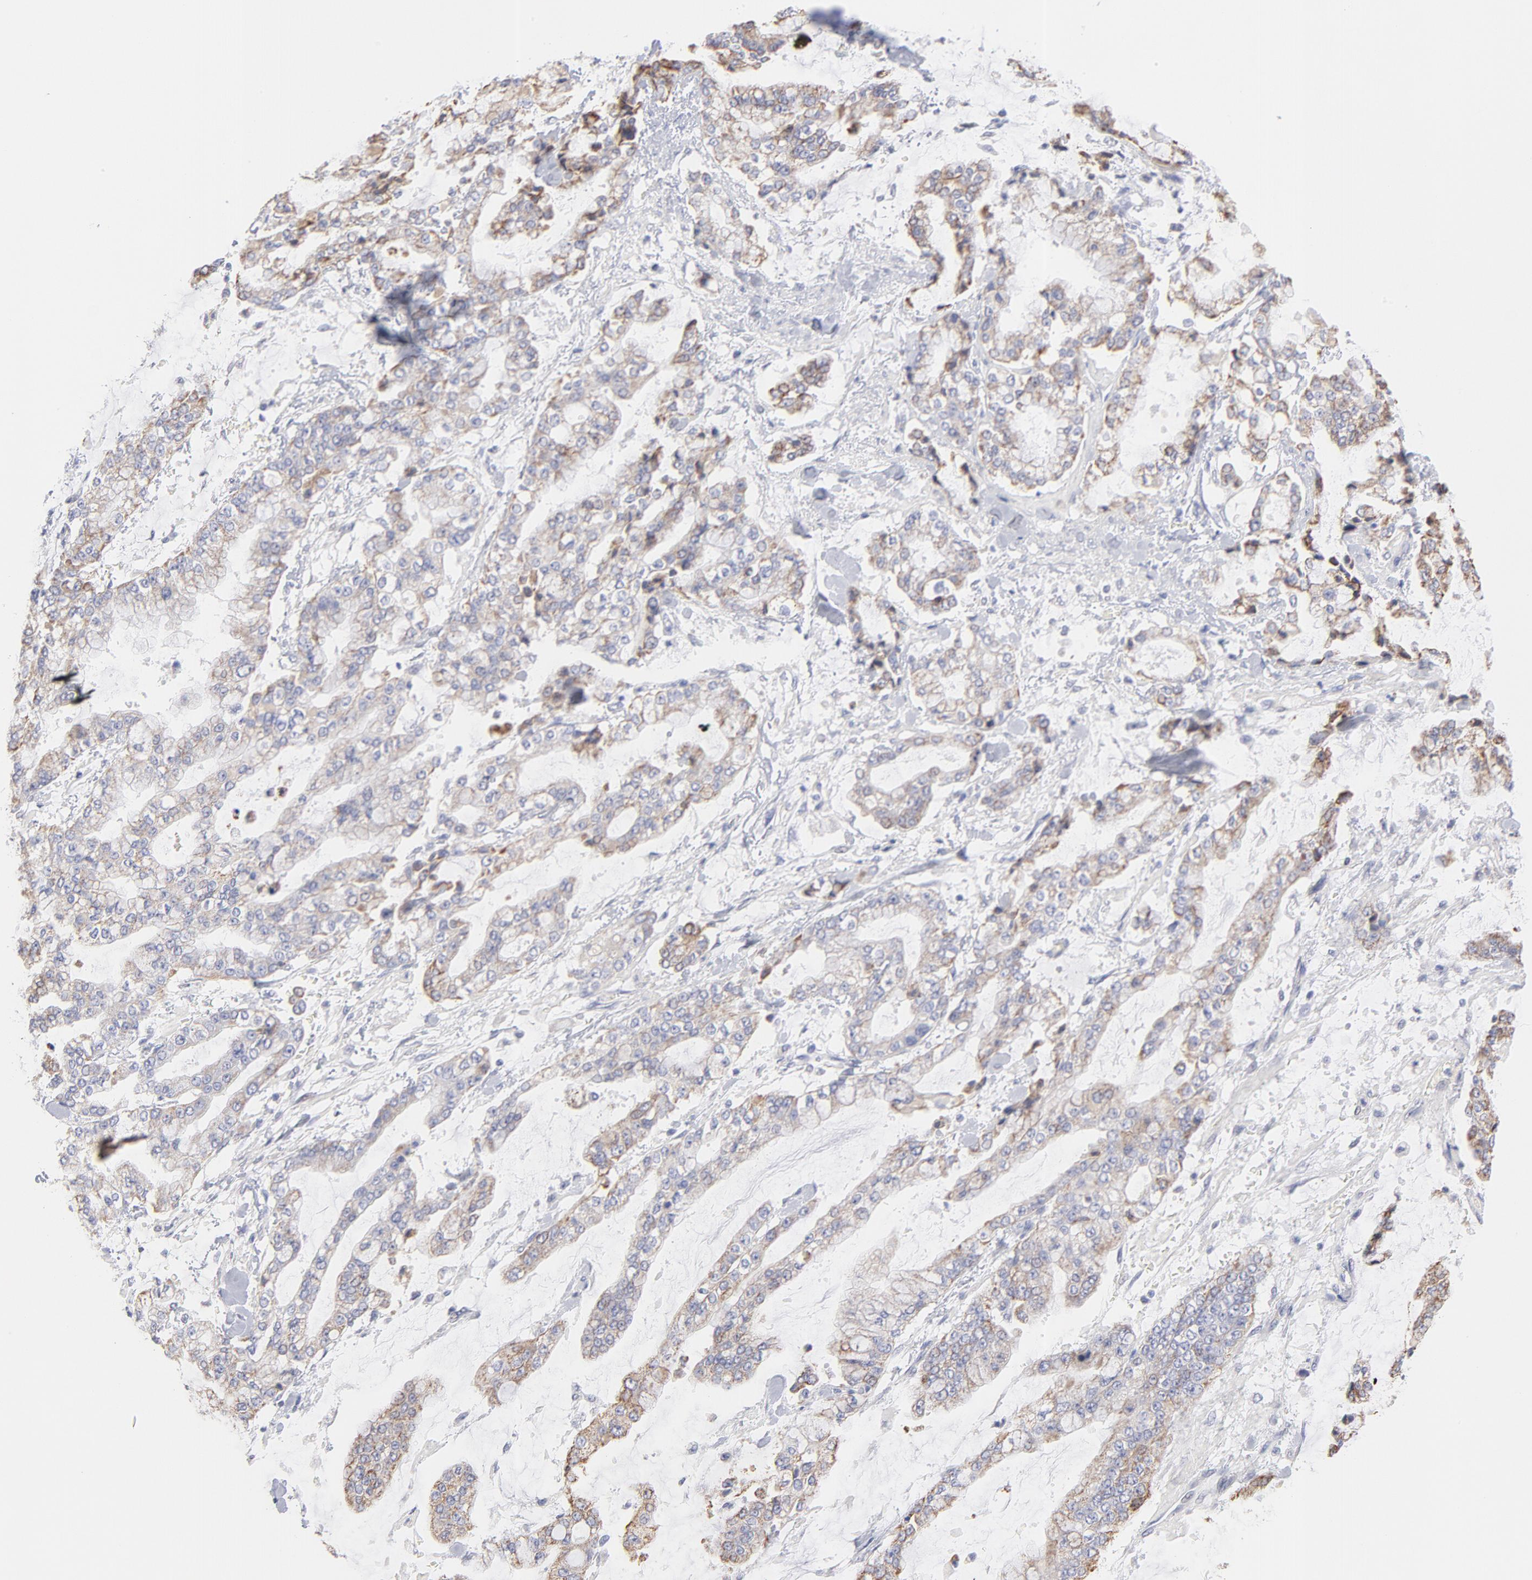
{"staining": {"intensity": "moderate", "quantity": ">75%", "location": "cytoplasmic/membranous"}, "tissue": "stomach cancer", "cell_type": "Tumor cells", "image_type": "cancer", "snomed": [{"axis": "morphology", "description": "Normal tissue, NOS"}, {"axis": "morphology", "description": "Adenocarcinoma, NOS"}, {"axis": "topography", "description": "Stomach, upper"}, {"axis": "topography", "description": "Stomach"}], "caption": "There is medium levels of moderate cytoplasmic/membranous expression in tumor cells of stomach cancer, as demonstrated by immunohistochemical staining (brown color).", "gene": "TST", "patient": {"sex": "male", "age": 76}}